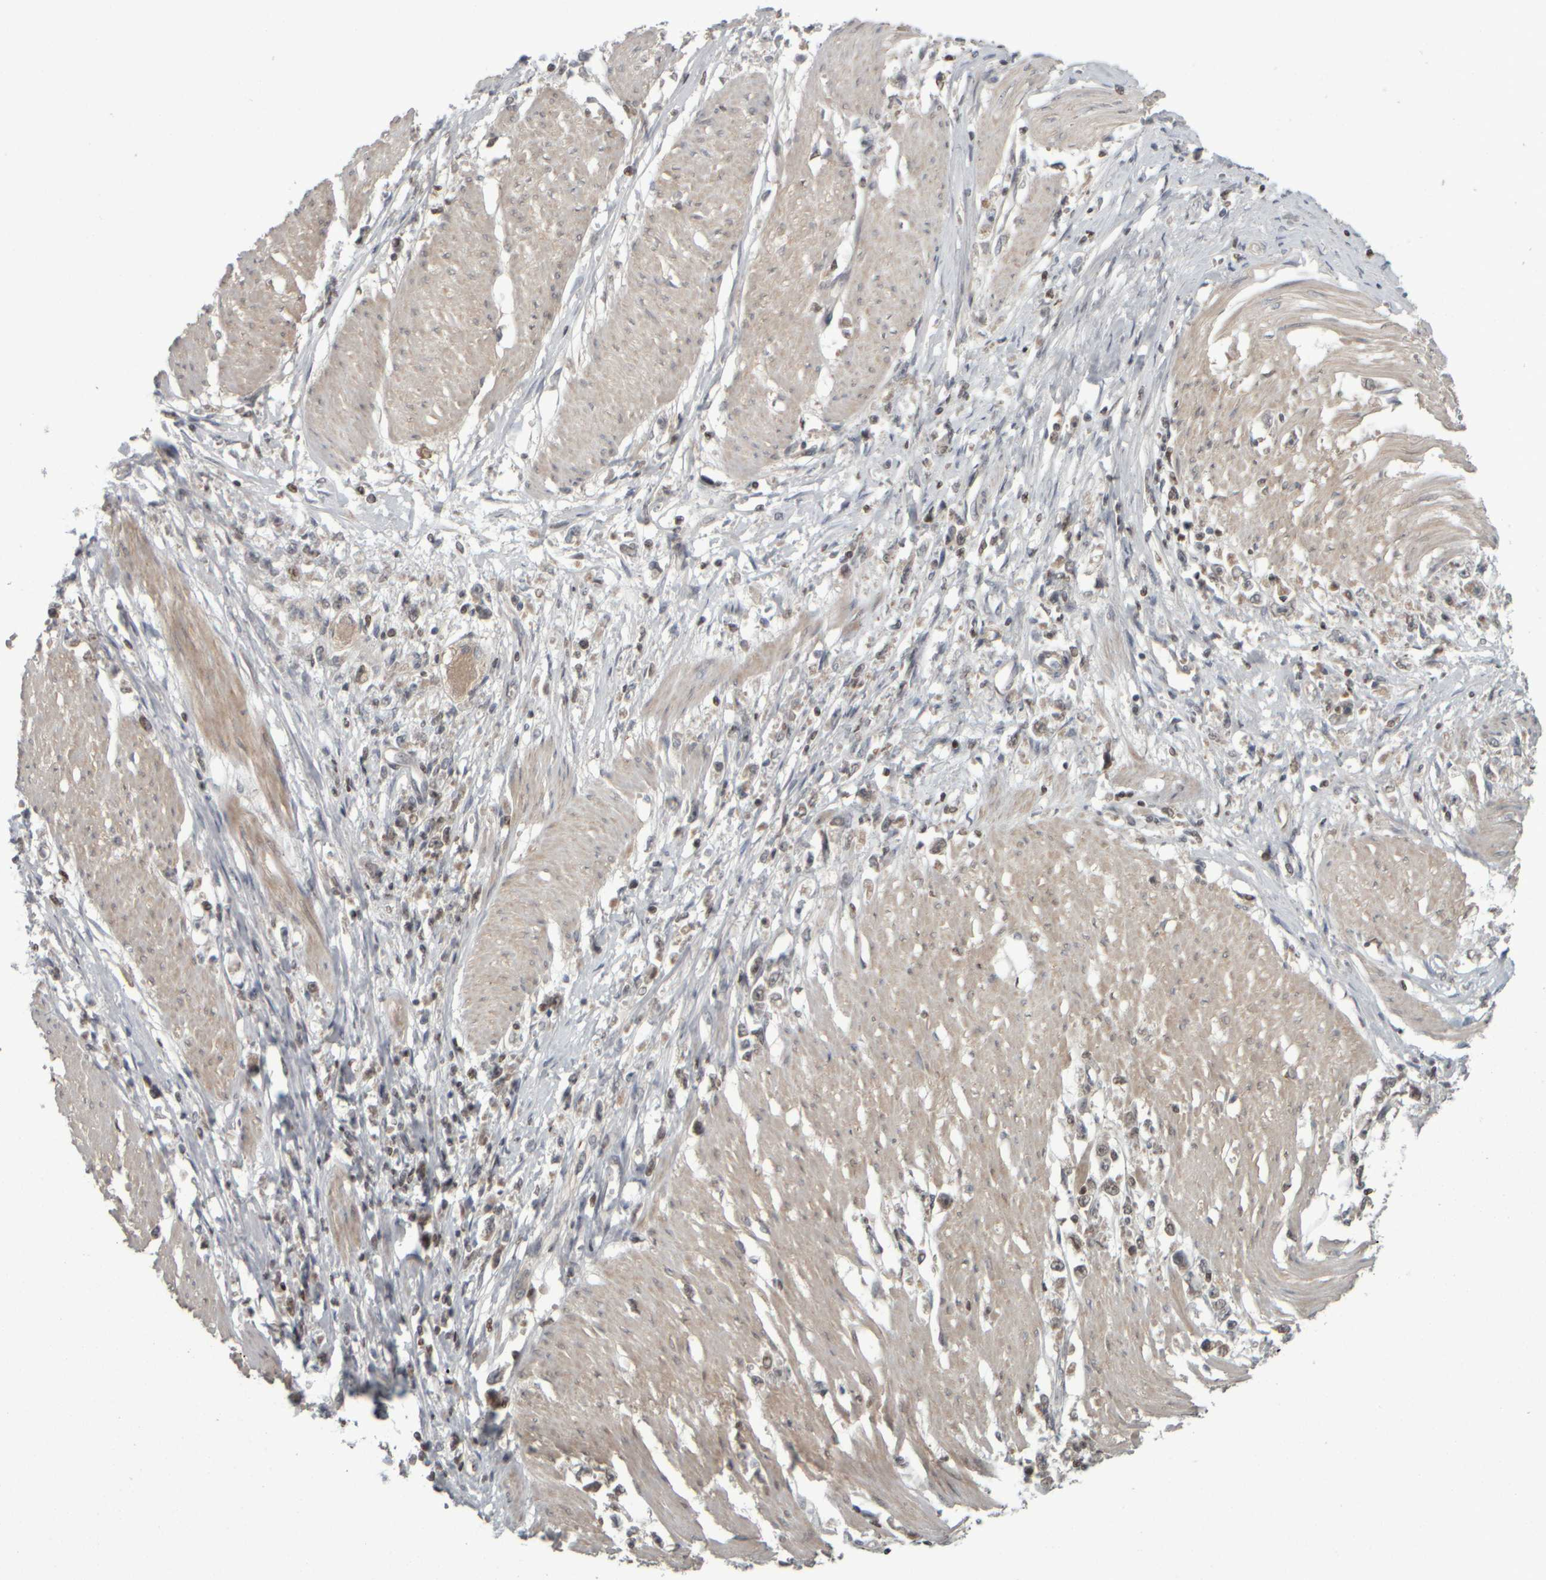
{"staining": {"intensity": "weak", "quantity": "<25%", "location": "cytoplasmic/membranous,nuclear"}, "tissue": "stomach cancer", "cell_type": "Tumor cells", "image_type": "cancer", "snomed": [{"axis": "morphology", "description": "Adenocarcinoma, NOS"}, {"axis": "topography", "description": "Stomach"}], "caption": "Adenocarcinoma (stomach) stained for a protein using immunohistochemistry shows no staining tumor cells.", "gene": "CWC27", "patient": {"sex": "female", "age": 59}}